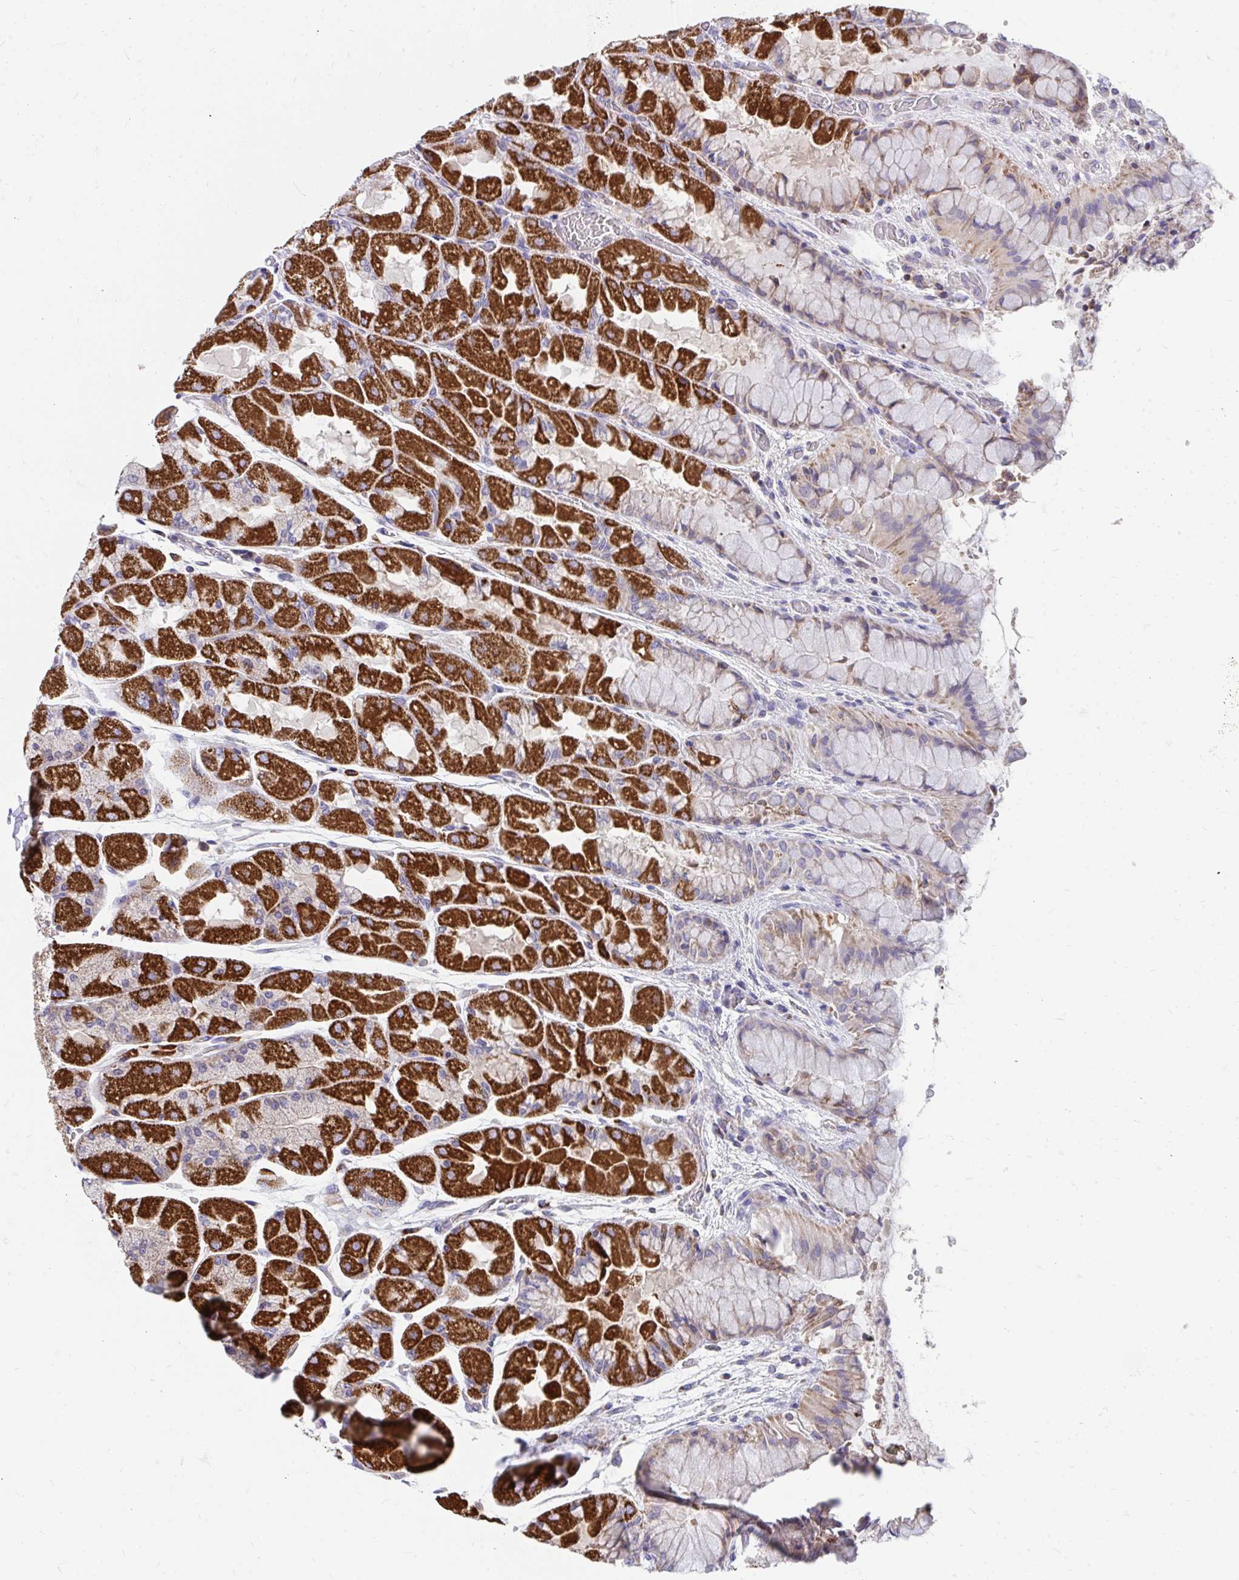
{"staining": {"intensity": "strong", "quantity": "25%-75%", "location": "cytoplasmic/membranous"}, "tissue": "stomach", "cell_type": "Glandular cells", "image_type": "normal", "snomed": [{"axis": "morphology", "description": "Normal tissue, NOS"}, {"axis": "topography", "description": "Stomach"}], "caption": "Benign stomach displays strong cytoplasmic/membranous expression in about 25%-75% of glandular cells (Stains: DAB in brown, nuclei in blue, Microscopy: brightfield microscopy at high magnification)..", "gene": "FHIP1B", "patient": {"sex": "female", "age": 61}}